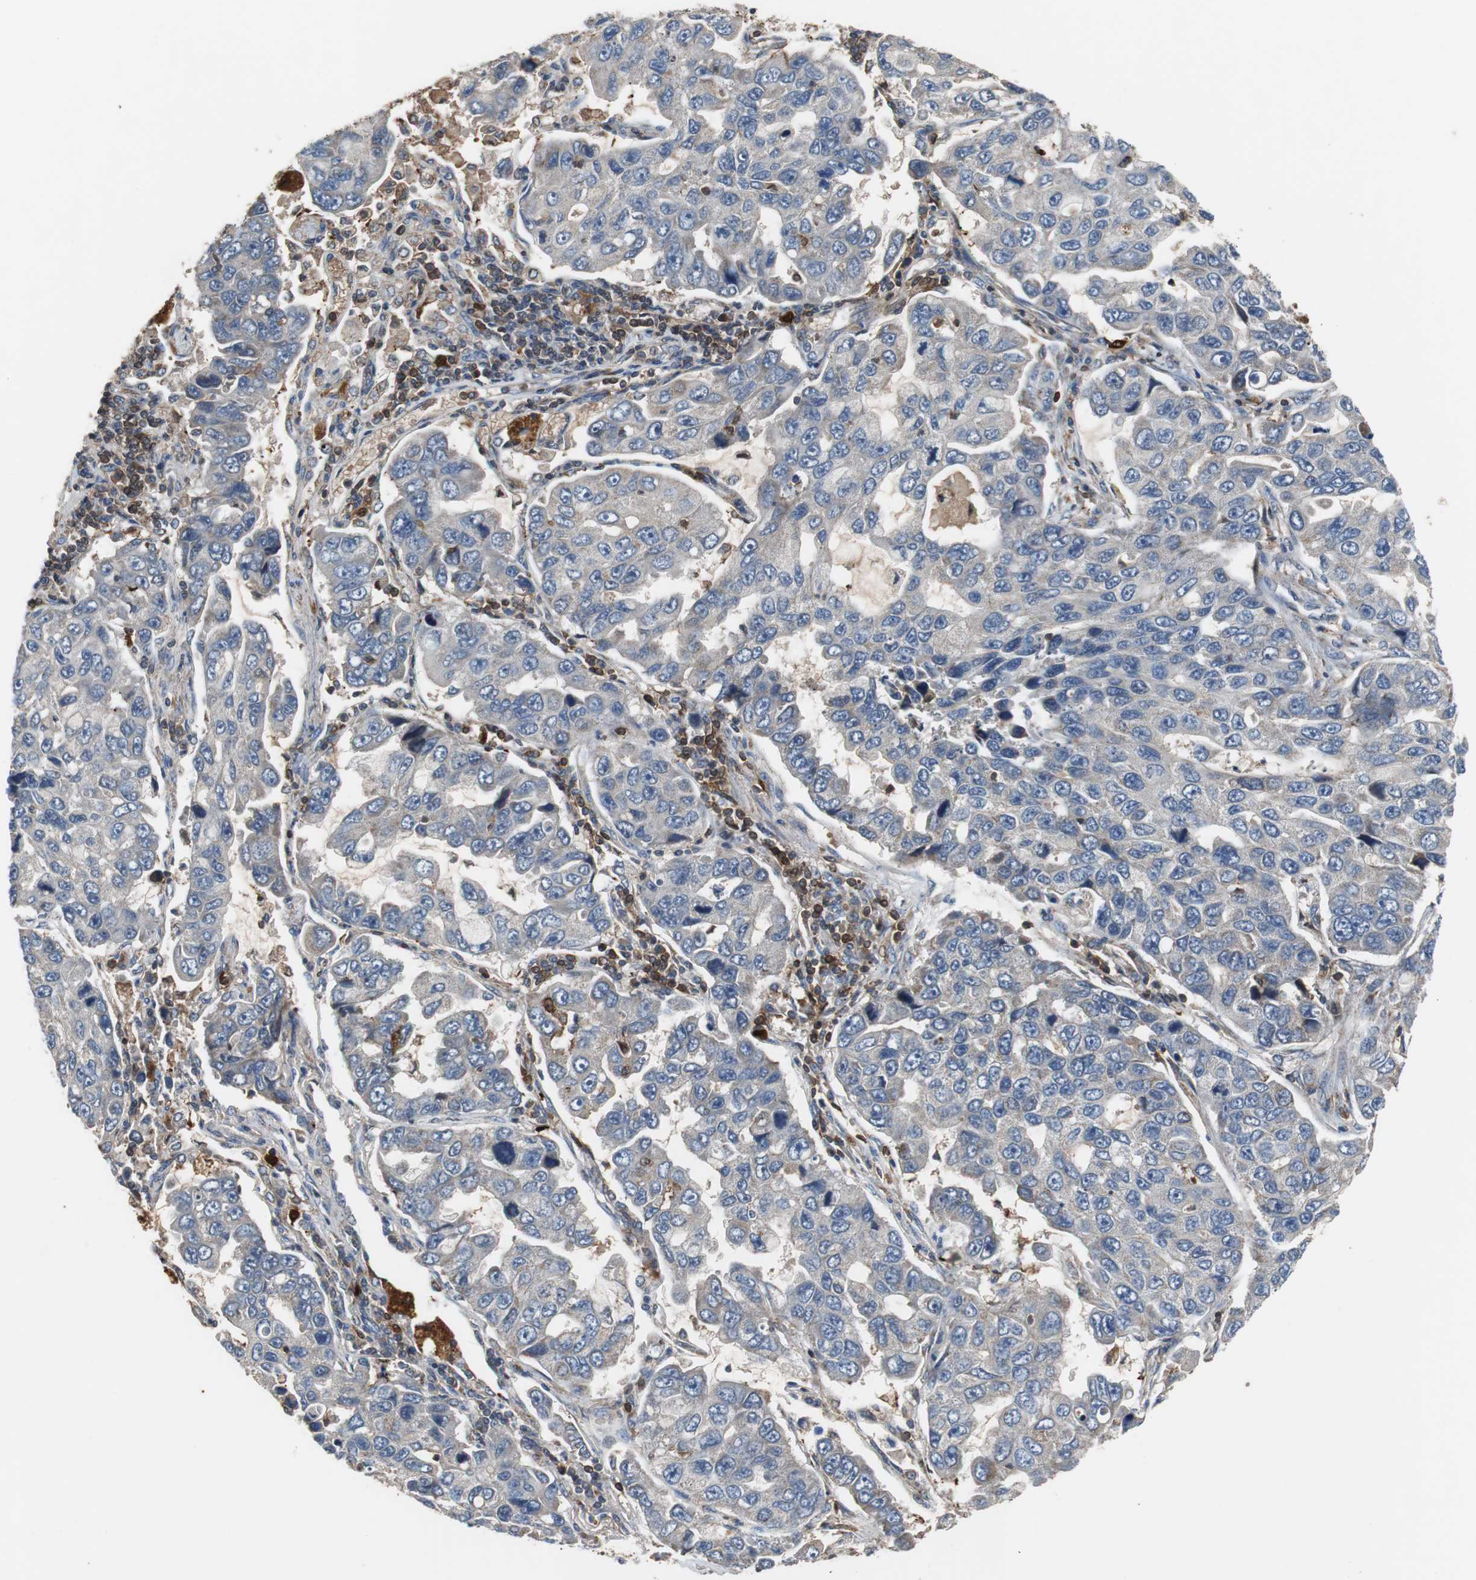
{"staining": {"intensity": "negative", "quantity": "none", "location": "none"}, "tissue": "lung cancer", "cell_type": "Tumor cells", "image_type": "cancer", "snomed": [{"axis": "morphology", "description": "Adenocarcinoma, NOS"}, {"axis": "topography", "description": "Lung"}], "caption": "There is no significant positivity in tumor cells of lung cancer (adenocarcinoma).", "gene": "CALB2", "patient": {"sex": "male", "age": 64}}